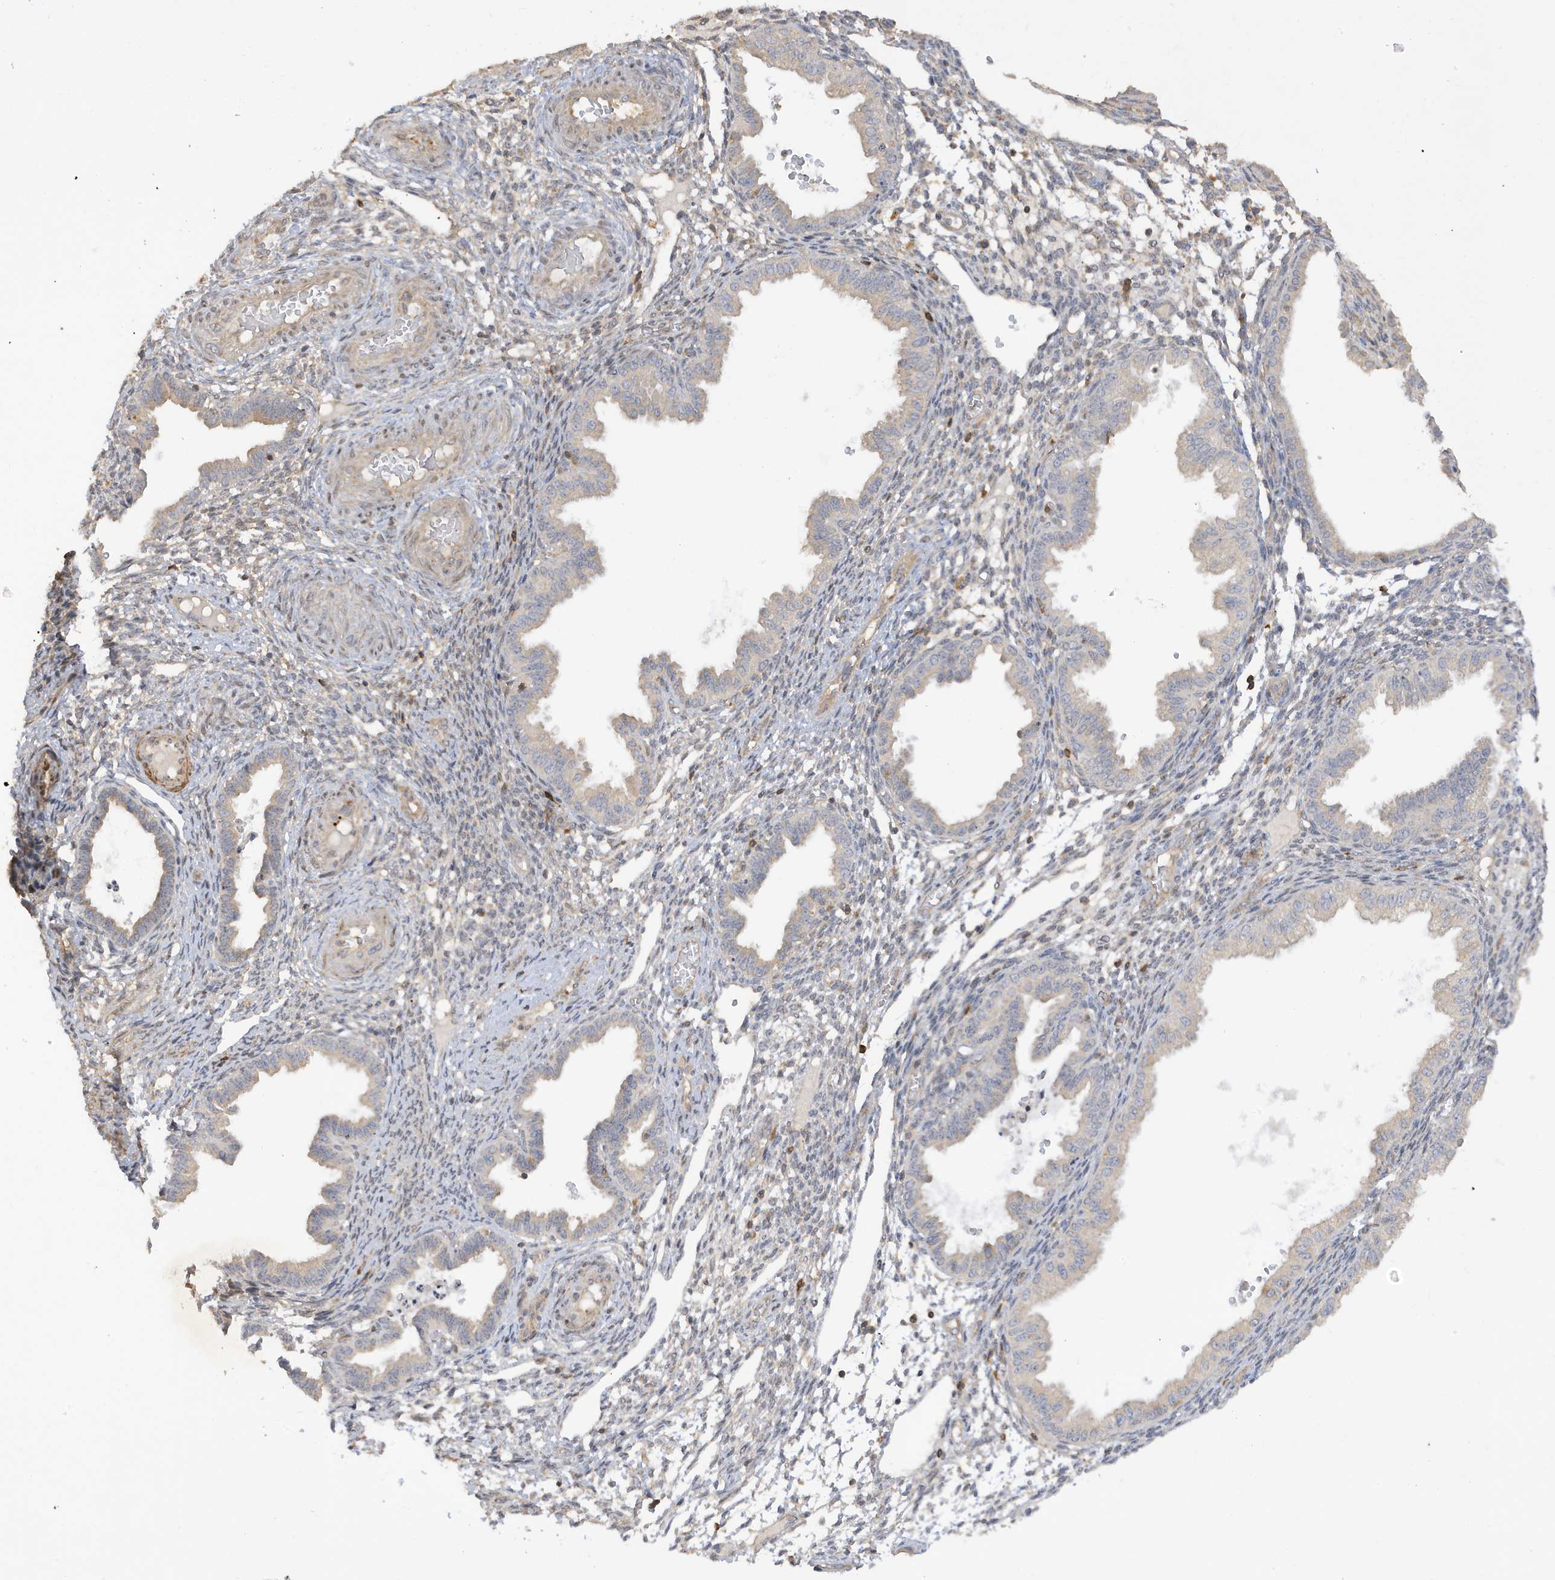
{"staining": {"intensity": "negative", "quantity": "none", "location": "none"}, "tissue": "endometrium", "cell_type": "Cells in endometrial stroma", "image_type": "normal", "snomed": [{"axis": "morphology", "description": "Normal tissue, NOS"}, {"axis": "topography", "description": "Endometrium"}], "caption": "Immunohistochemistry of benign endometrium displays no staining in cells in endometrial stroma. (DAB (3,3'-diaminobenzidine) IHC visualized using brightfield microscopy, high magnification).", "gene": "TAB3", "patient": {"sex": "female", "age": 33}}